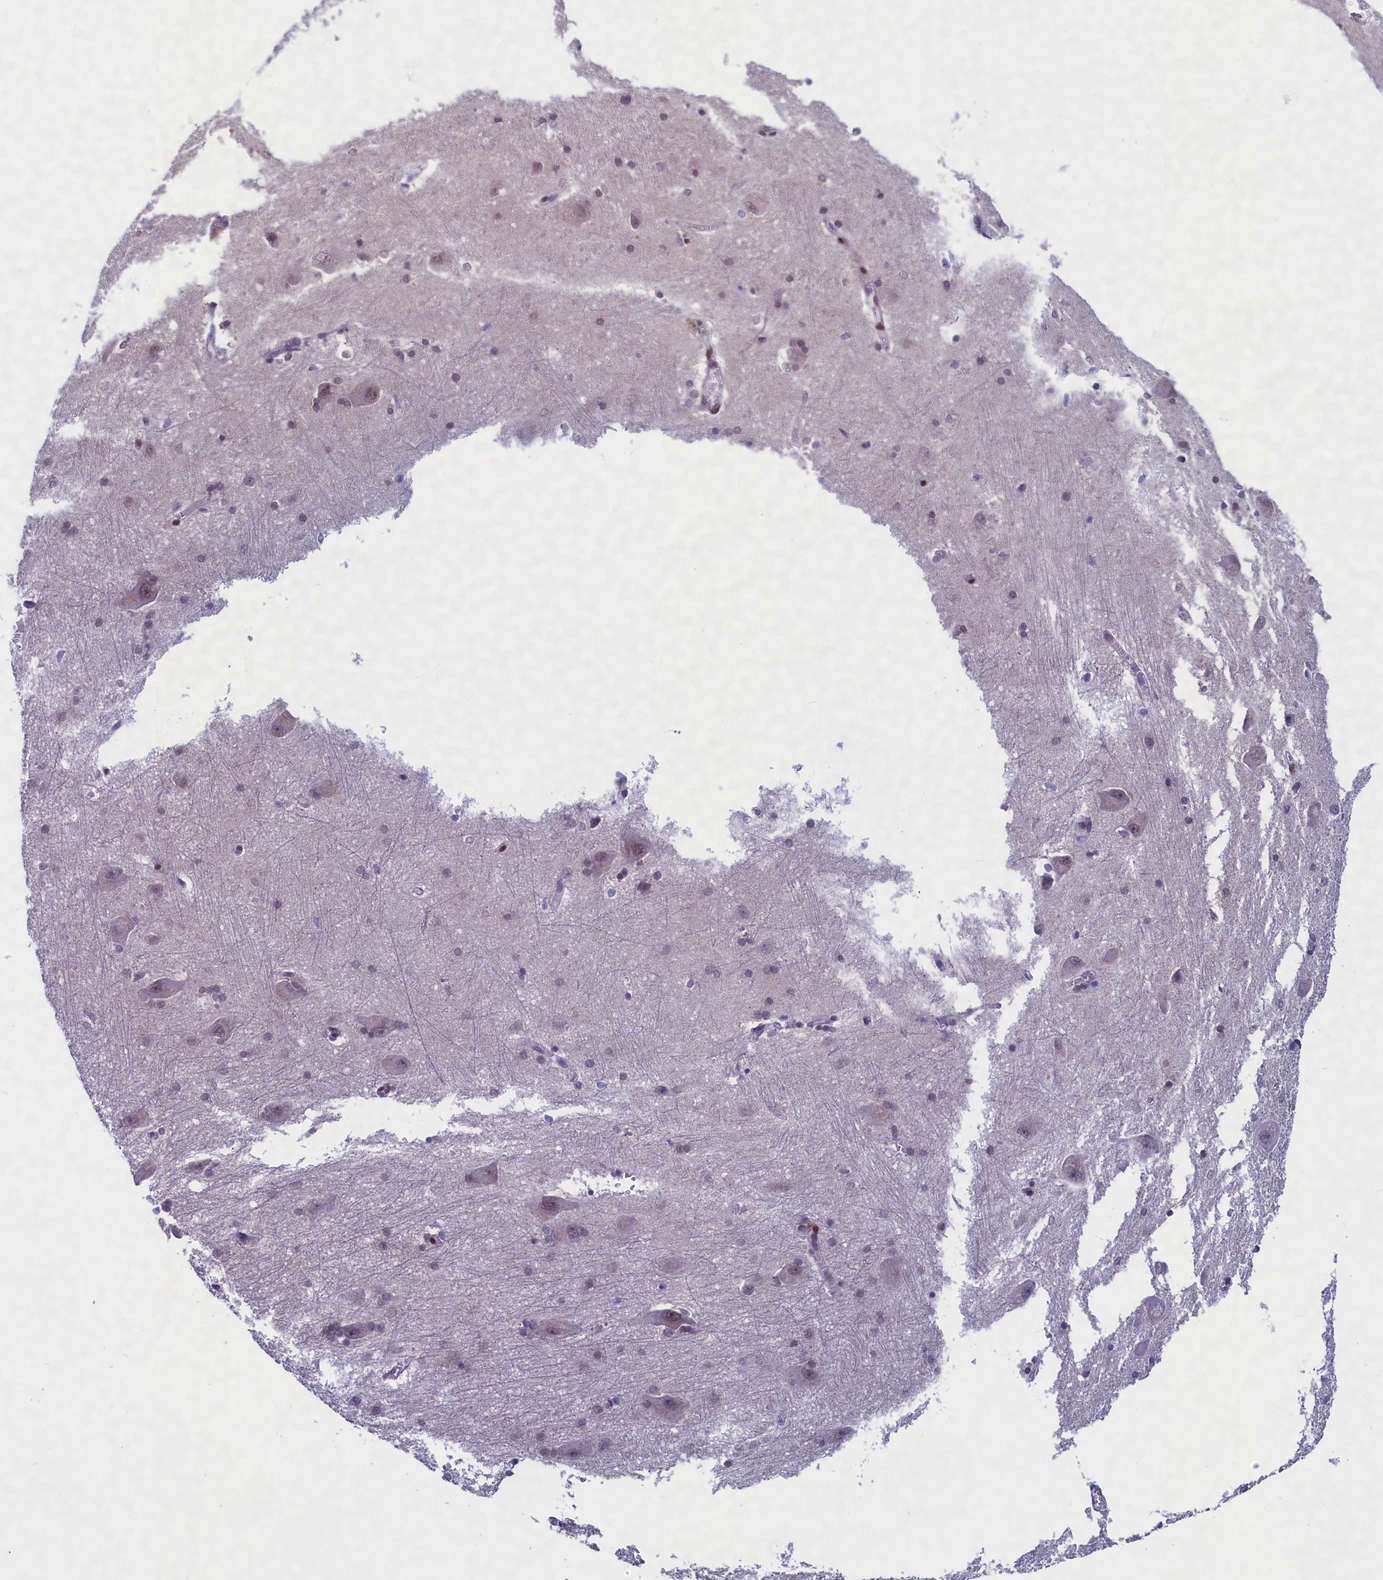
{"staining": {"intensity": "moderate", "quantity": "25%-75%", "location": "nuclear"}, "tissue": "caudate", "cell_type": "Glial cells", "image_type": "normal", "snomed": [{"axis": "morphology", "description": "Normal tissue, NOS"}, {"axis": "topography", "description": "Lateral ventricle wall"}], "caption": "This is an image of IHC staining of benign caudate, which shows moderate positivity in the nuclear of glial cells.", "gene": "GPSM1", "patient": {"sex": "male", "age": 37}}